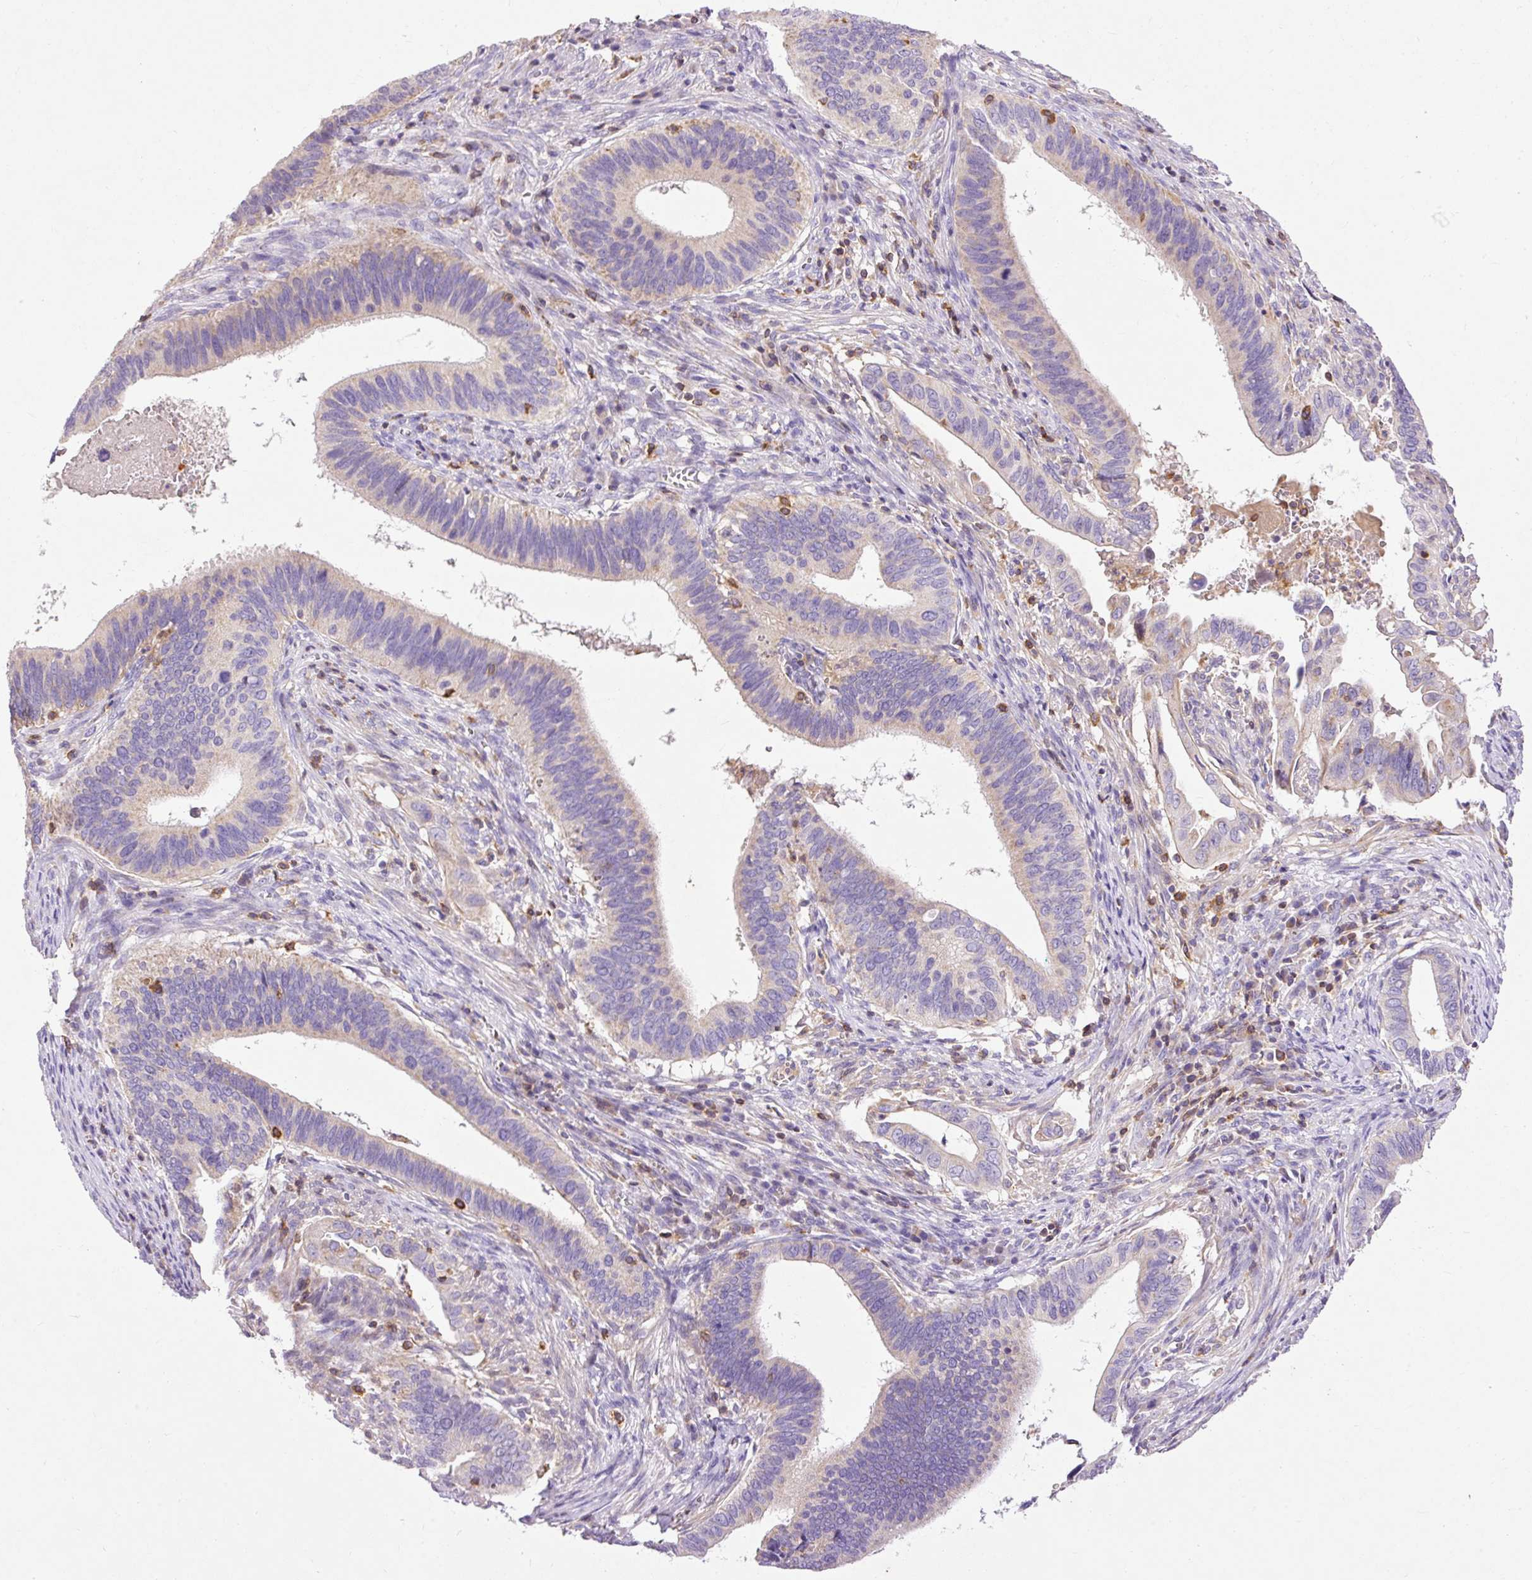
{"staining": {"intensity": "weak", "quantity": "<25%", "location": "cytoplasmic/membranous"}, "tissue": "cervical cancer", "cell_type": "Tumor cells", "image_type": "cancer", "snomed": [{"axis": "morphology", "description": "Adenocarcinoma, NOS"}, {"axis": "topography", "description": "Cervix"}], "caption": "Immunohistochemical staining of human cervical cancer shows no significant staining in tumor cells.", "gene": "IMMT", "patient": {"sex": "female", "age": 42}}